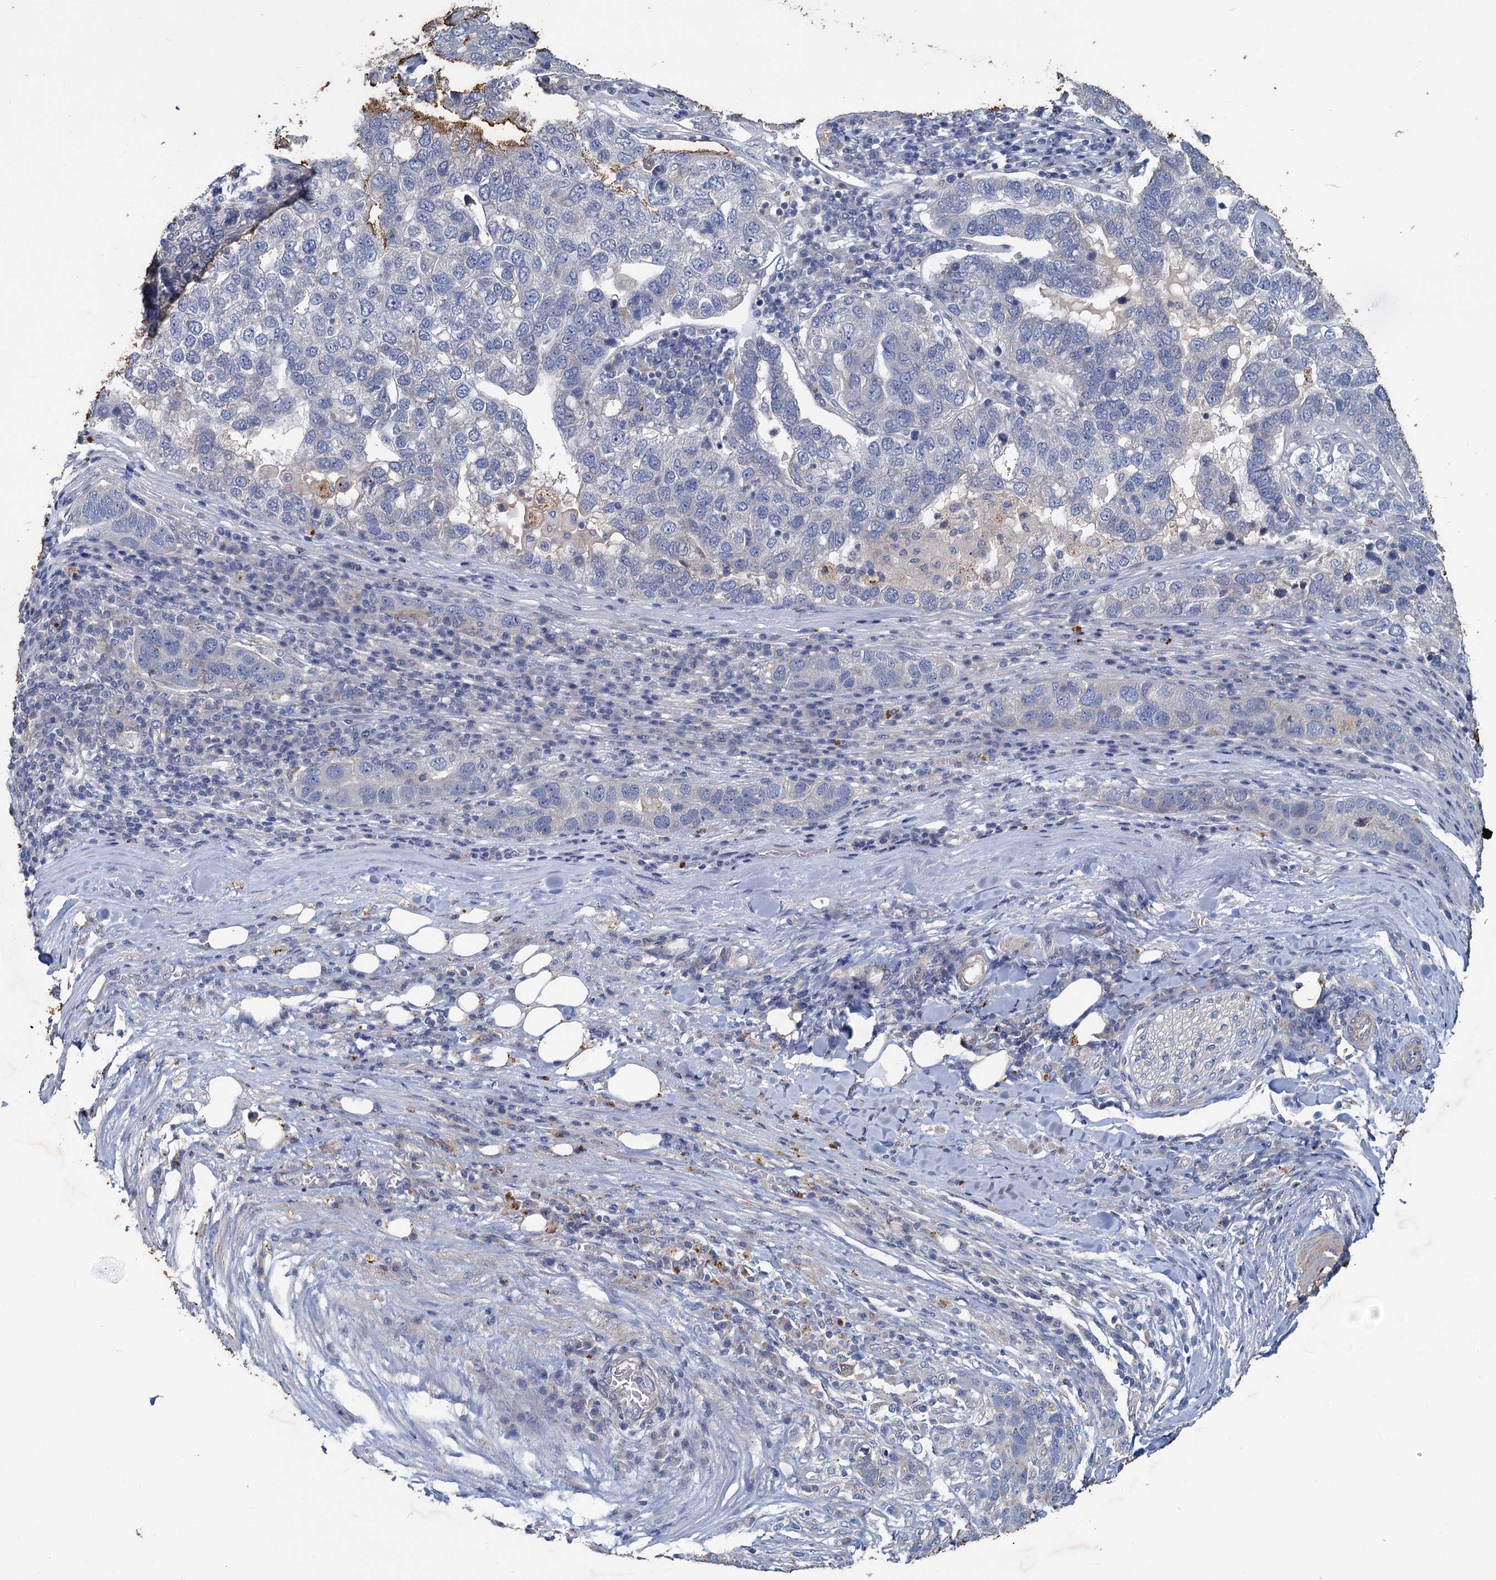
{"staining": {"intensity": "moderate", "quantity": "<25%", "location": "cytoplasmic/membranous"}, "tissue": "pancreatic cancer", "cell_type": "Tumor cells", "image_type": "cancer", "snomed": [{"axis": "morphology", "description": "Adenocarcinoma, NOS"}, {"axis": "topography", "description": "Pancreas"}], "caption": "Human pancreatic cancer (adenocarcinoma) stained with a protein marker shows moderate staining in tumor cells.", "gene": "SLC2A7", "patient": {"sex": "female", "age": 61}}